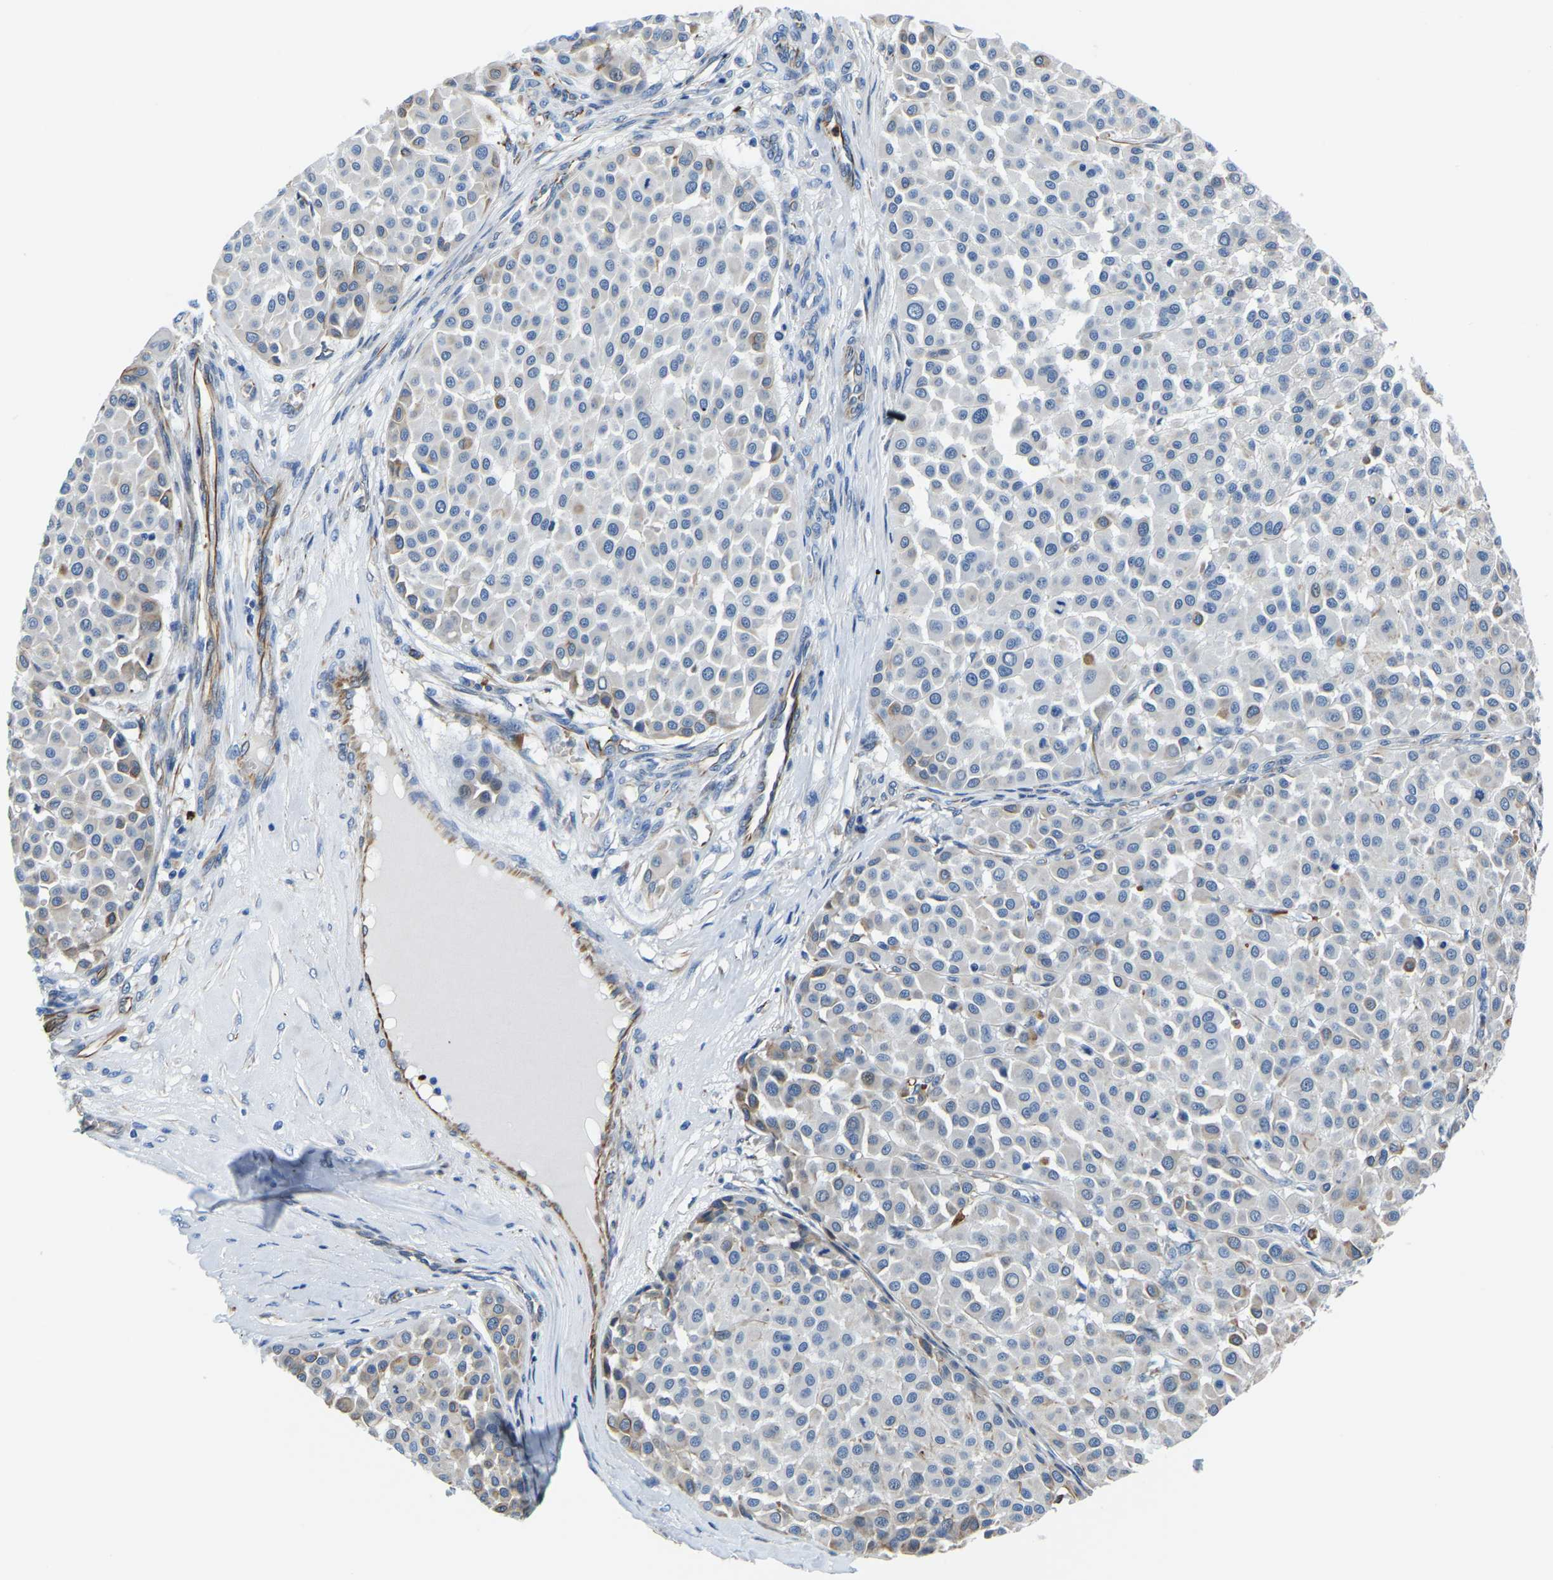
{"staining": {"intensity": "negative", "quantity": "none", "location": "none"}, "tissue": "melanoma", "cell_type": "Tumor cells", "image_type": "cancer", "snomed": [{"axis": "morphology", "description": "Malignant melanoma, Metastatic site"}, {"axis": "topography", "description": "Soft tissue"}], "caption": "There is no significant positivity in tumor cells of malignant melanoma (metastatic site). (DAB (3,3'-diaminobenzidine) immunohistochemistry visualized using brightfield microscopy, high magnification).", "gene": "MS4A3", "patient": {"sex": "male", "age": 41}}